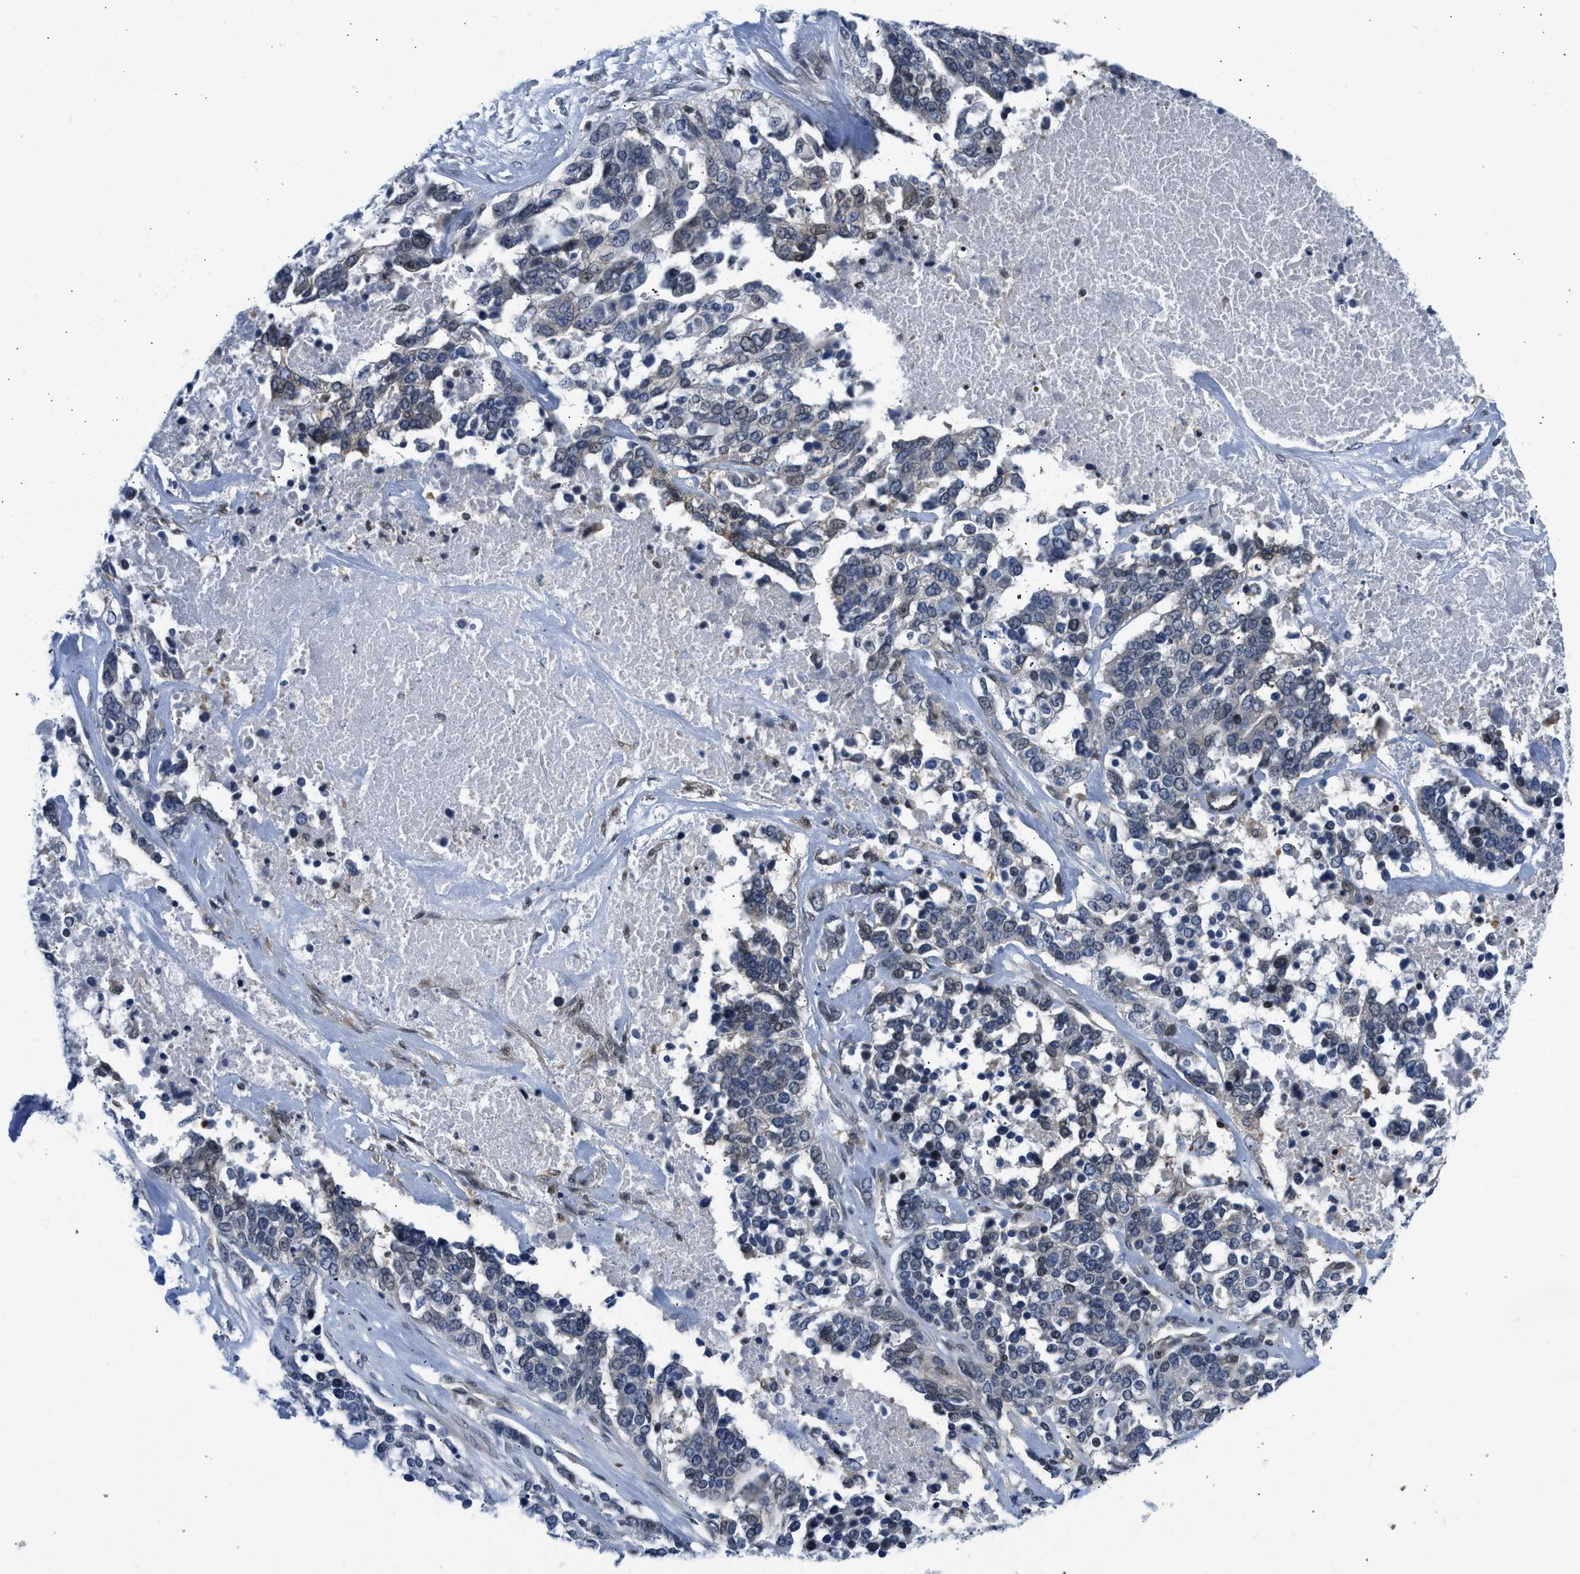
{"staining": {"intensity": "weak", "quantity": "<25%", "location": "nuclear"}, "tissue": "ovarian cancer", "cell_type": "Tumor cells", "image_type": "cancer", "snomed": [{"axis": "morphology", "description": "Cystadenocarcinoma, serous, NOS"}, {"axis": "topography", "description": "Ovary"}], "caption": "Human ovarian cancer (serous cystadenocarcinoma) stained for a protein using immunohistochemistry reveals no staining in tumor cells.", "gene": "OLIG3", "patient": {"sex": "female", "age": 44}}